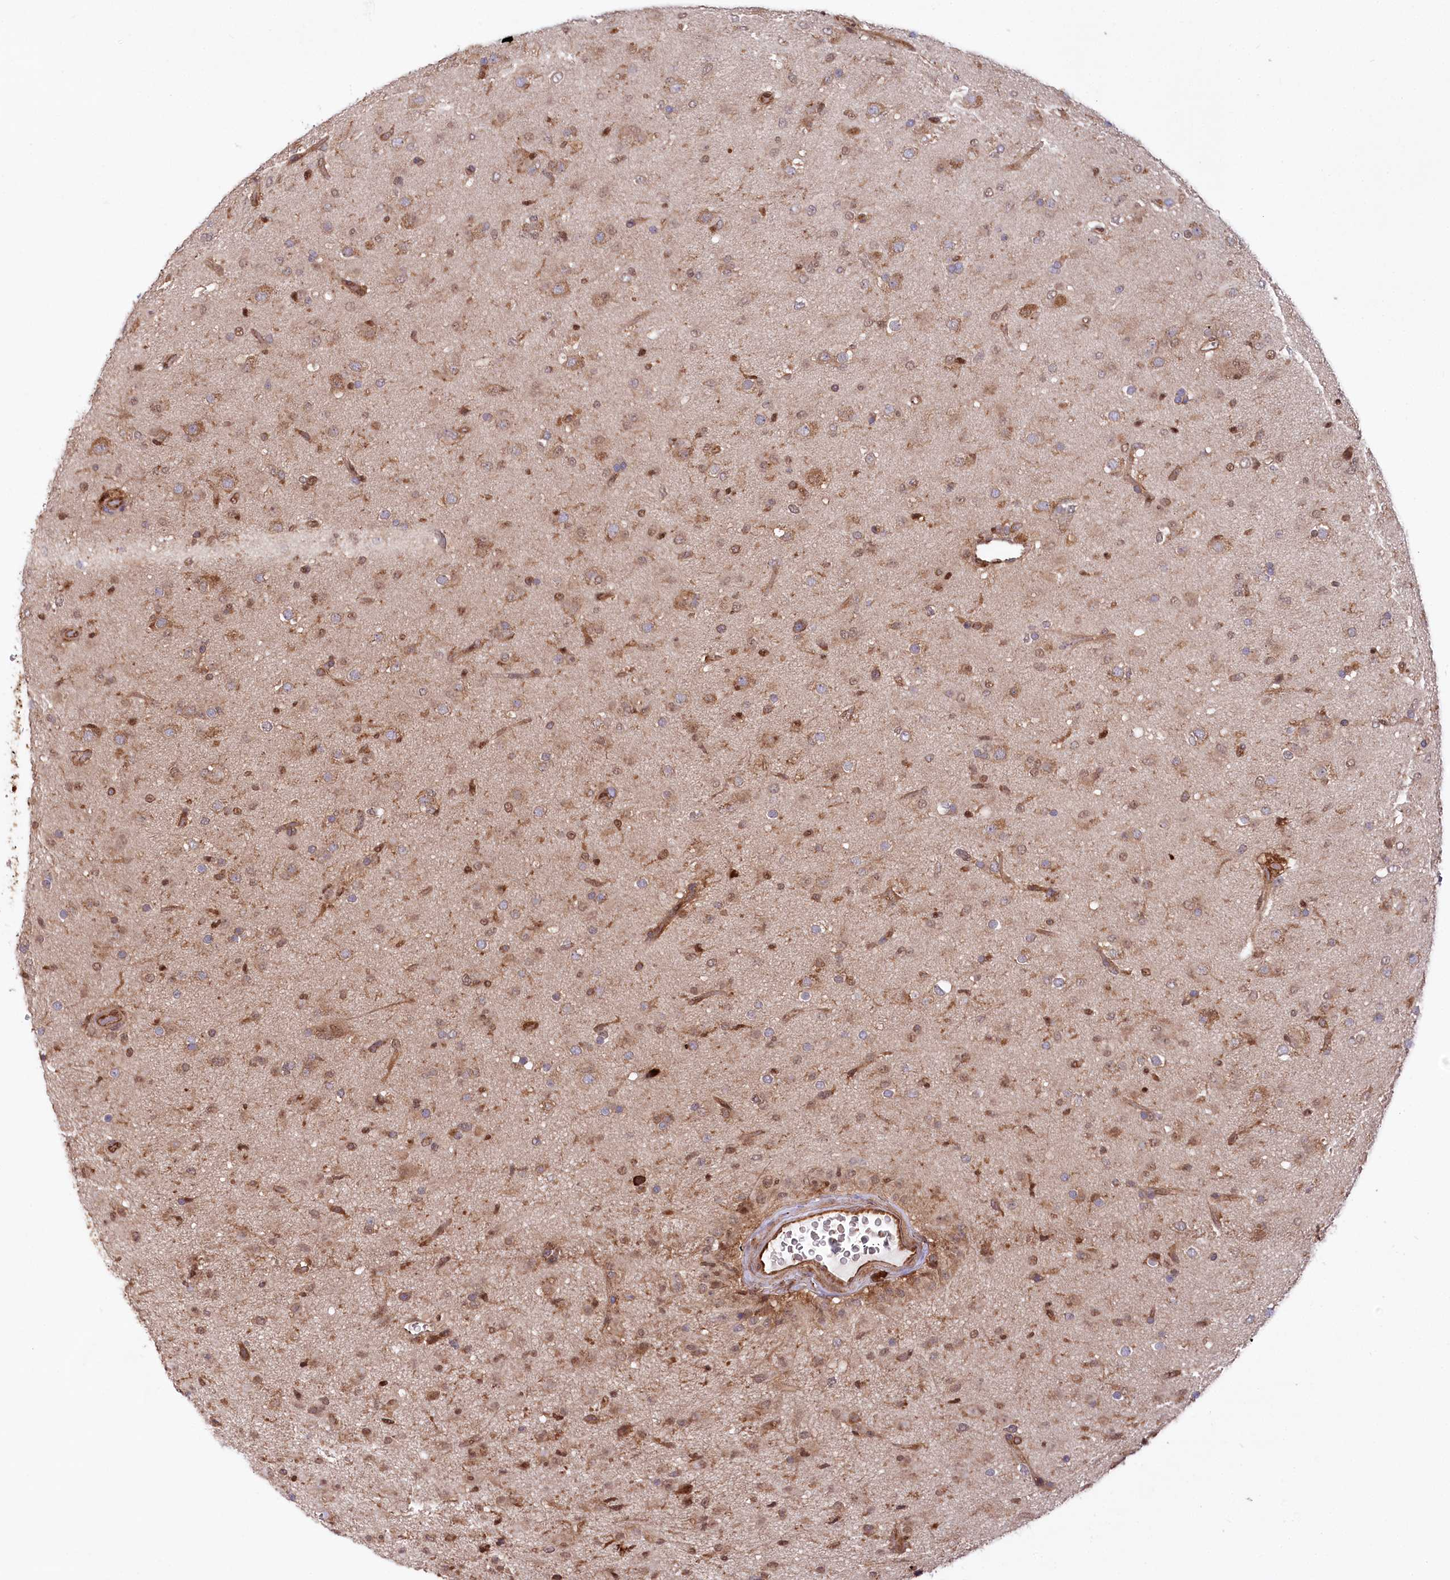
{"staining": {"intensity": "moderate", "quantity": "25%-75%", "location": "cytoplasmic/membranous"}, "tissue": "glioma", "cell_type": "Tumor cells", "image_type": "cancer", "snomed": [{"axis": "morphology", "description": "Glioma, malignant, Low grade"}, {"axis": "topography", "description": "Brain"}], "caption": "Malignant glioma (low-grade) tissue displays moderate cytoplasmic/membranous expression in approximately 25%-75% of tumor cells", "gene": "LSG1", "patient": {"sex": "male", "age": 65}}